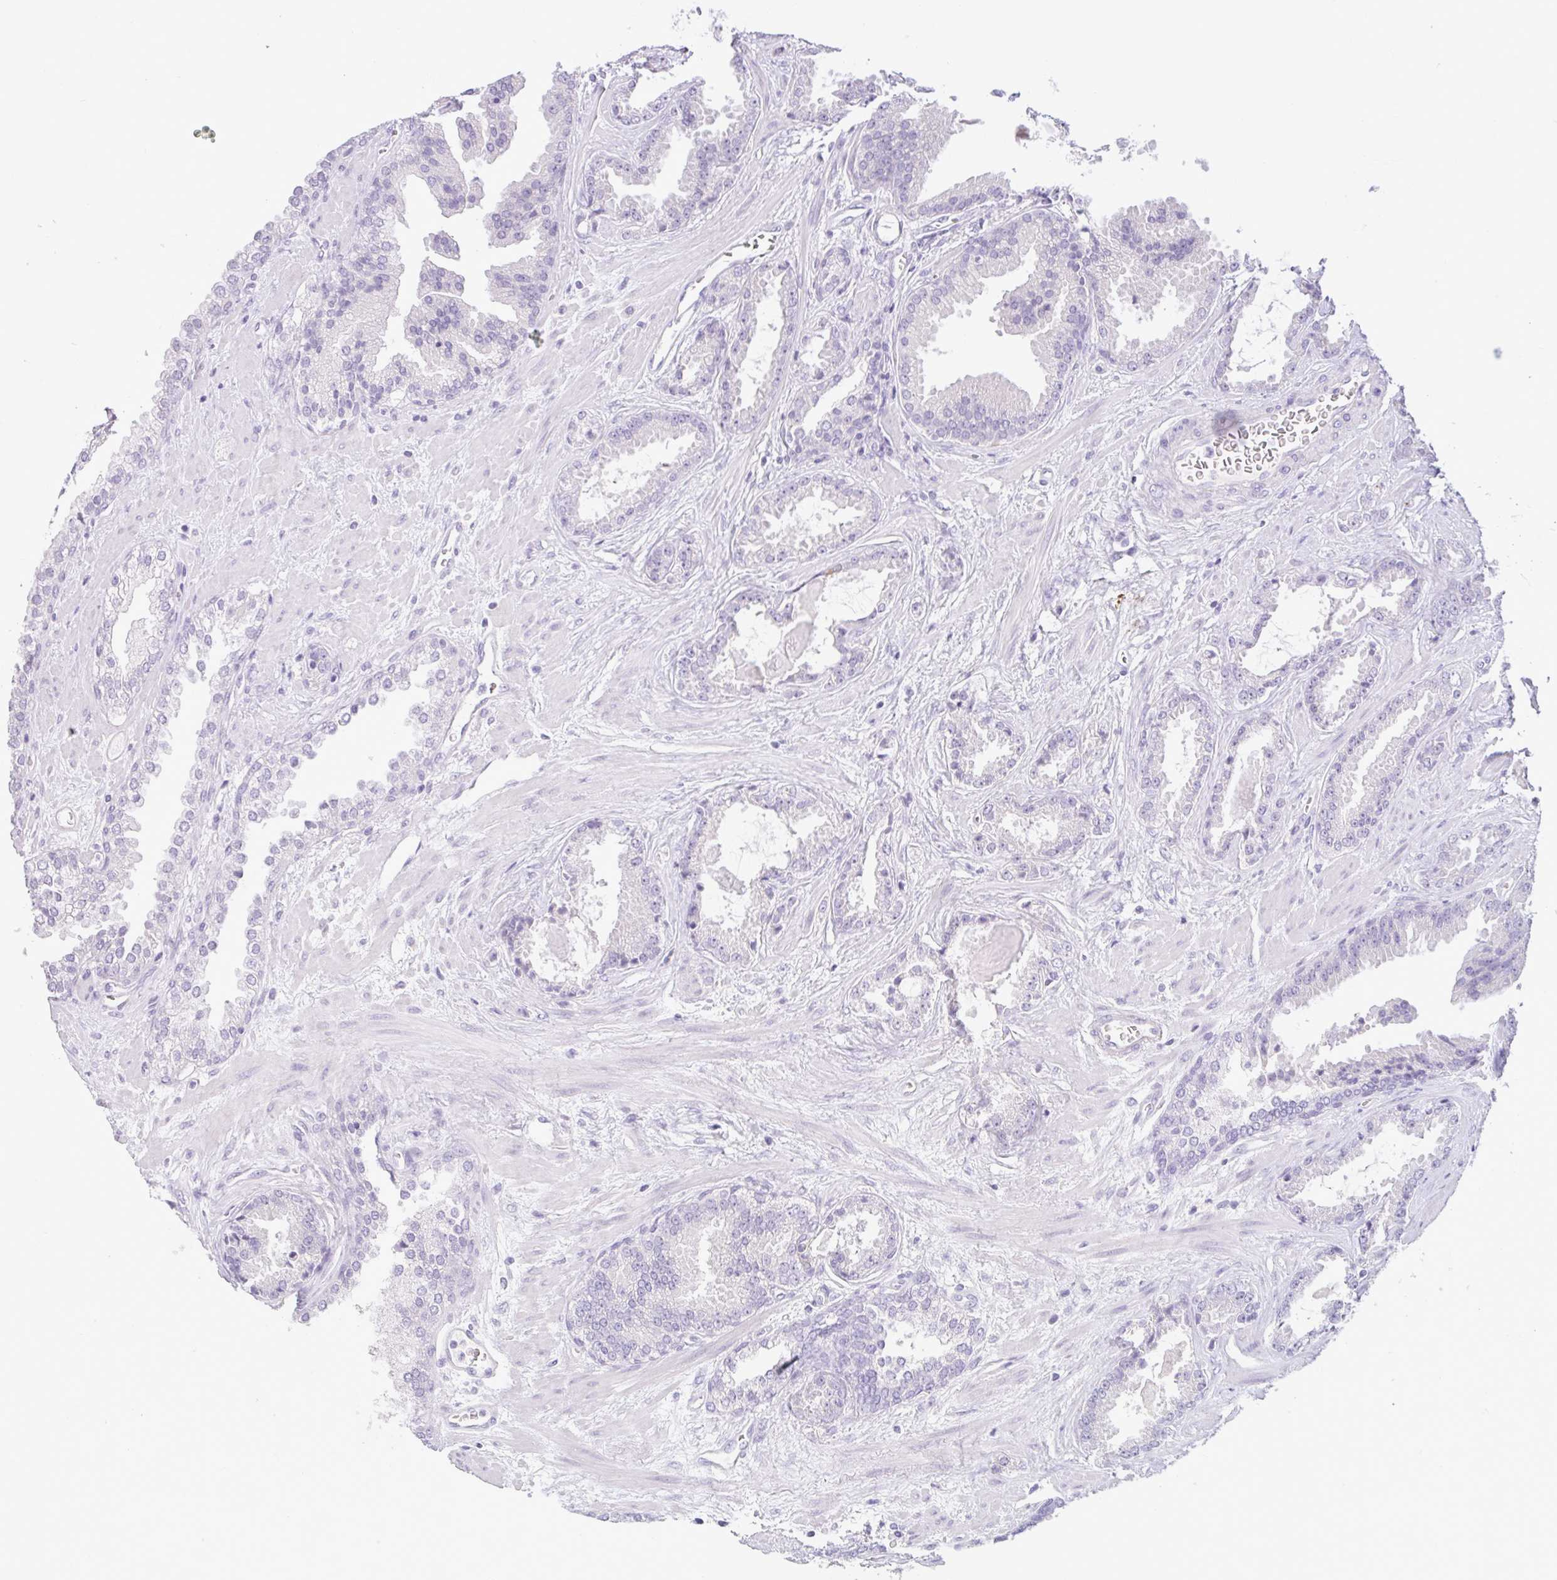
{"staining": {"intensity": "negative", "quantity": "none", "location": "none"}, "tissue": "prostate cancer", "cell_type": "Tumor cells", "image_type": "cancer", "snomed": [{"axis": "morphology", "description": "Adenocarcinoma, Low grade"}, {"axis": "topography", "description": "Prostate"}], "caption": "Prostate cancer (adenocarcinoma (low-grade)) stained for a protein using immunohistochemistry shows no positivity tumor cells.", "gene": "CTSE", "patient": {"sex": "male", "age": 62}}